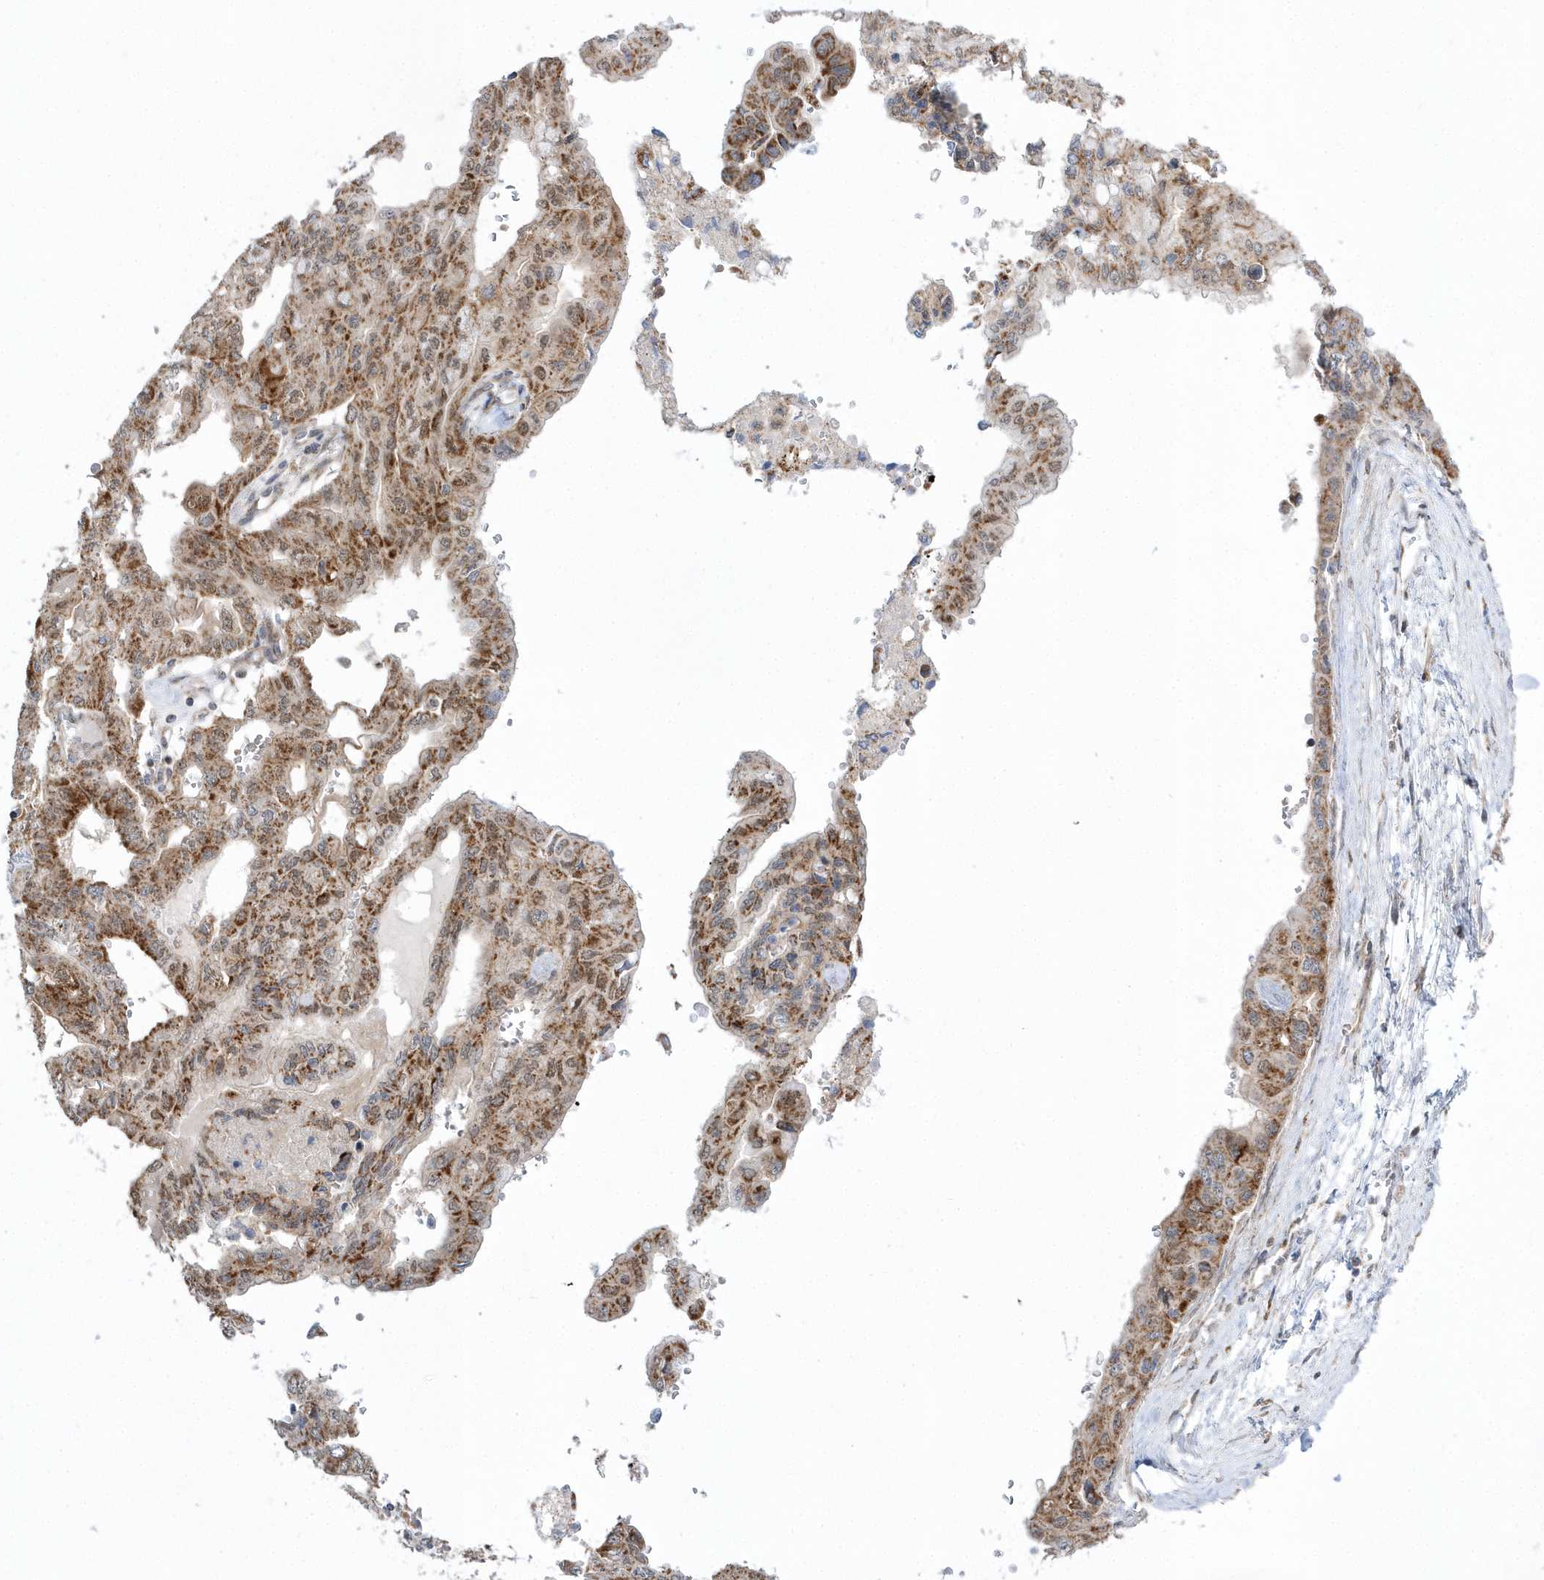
{"staining": {"intensity": "moderate", "quantity": ">75%", "location": "cytoplasmic/membranous"}, "tissue": "pancreatic cancer", "cell_type": "Tumor cells", "image_type": "cancer", "snomed": [{"axis": "morphology", "description": "Adenocarcinoma, NOS"}, {"axis": "topography", "description": "Pancreas"}], "caption": "This histopathology image exhibits pancreatic cancer stained with IHC to label a protein in brown. The cytoplasmic/membranous of tumor cells show moderate positivity for the protein. Nuclei are counter-stained blue.", "gene": "OPA1", "patient": {"sex": "male", "age": 51}}